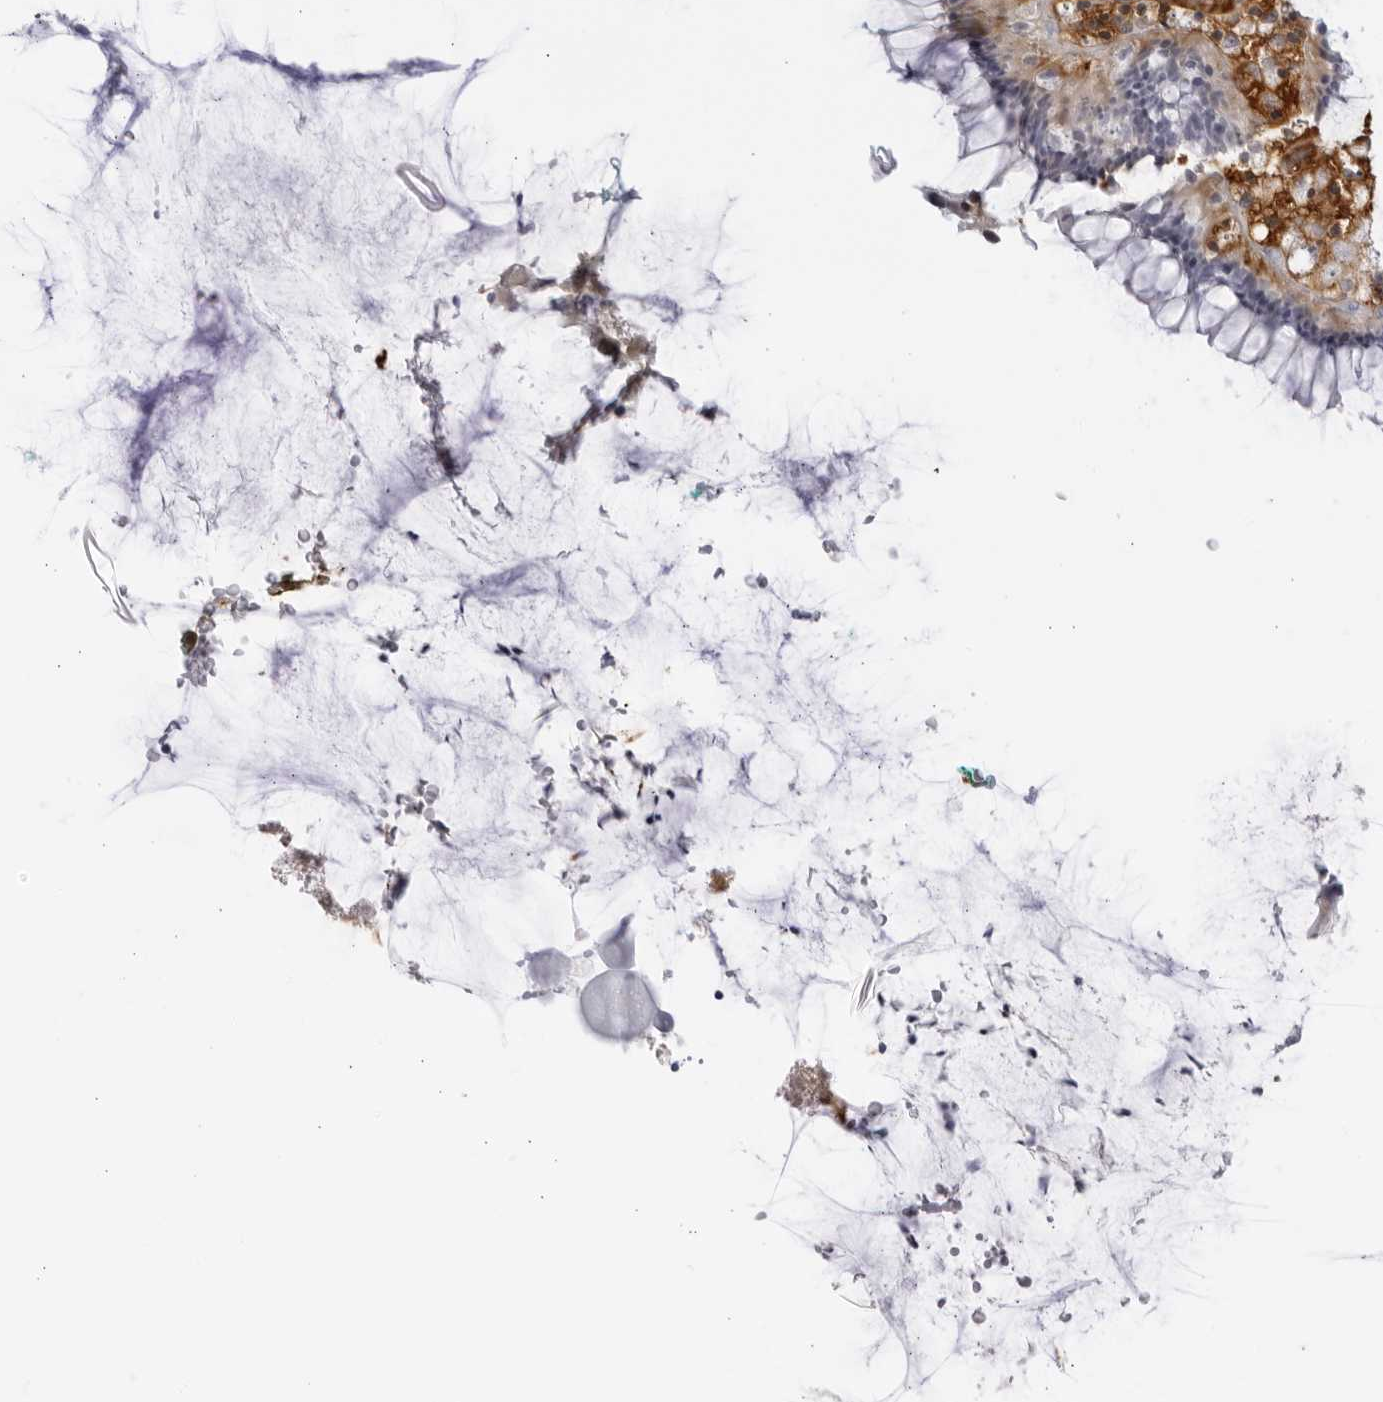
{"staining": {"intensity": "negative", "quantity": "none", "location": "none"}, "tissue": "rectum", "cell_type": "Glandular cells", "image_type": "normal", "snomed": [{"axis": "morphology", "description": "Normal tissue, NOS"}, {"axis": "topography", "description": "Rectum"}], "caption": "DAB (3,3'-diaminobenzidine) immunohistochemical staining of unremarkable rectum reveals no significant expression in glandular cells.", "gene": "CNBD1", "patient": {"sex": "male", "age": 51}}